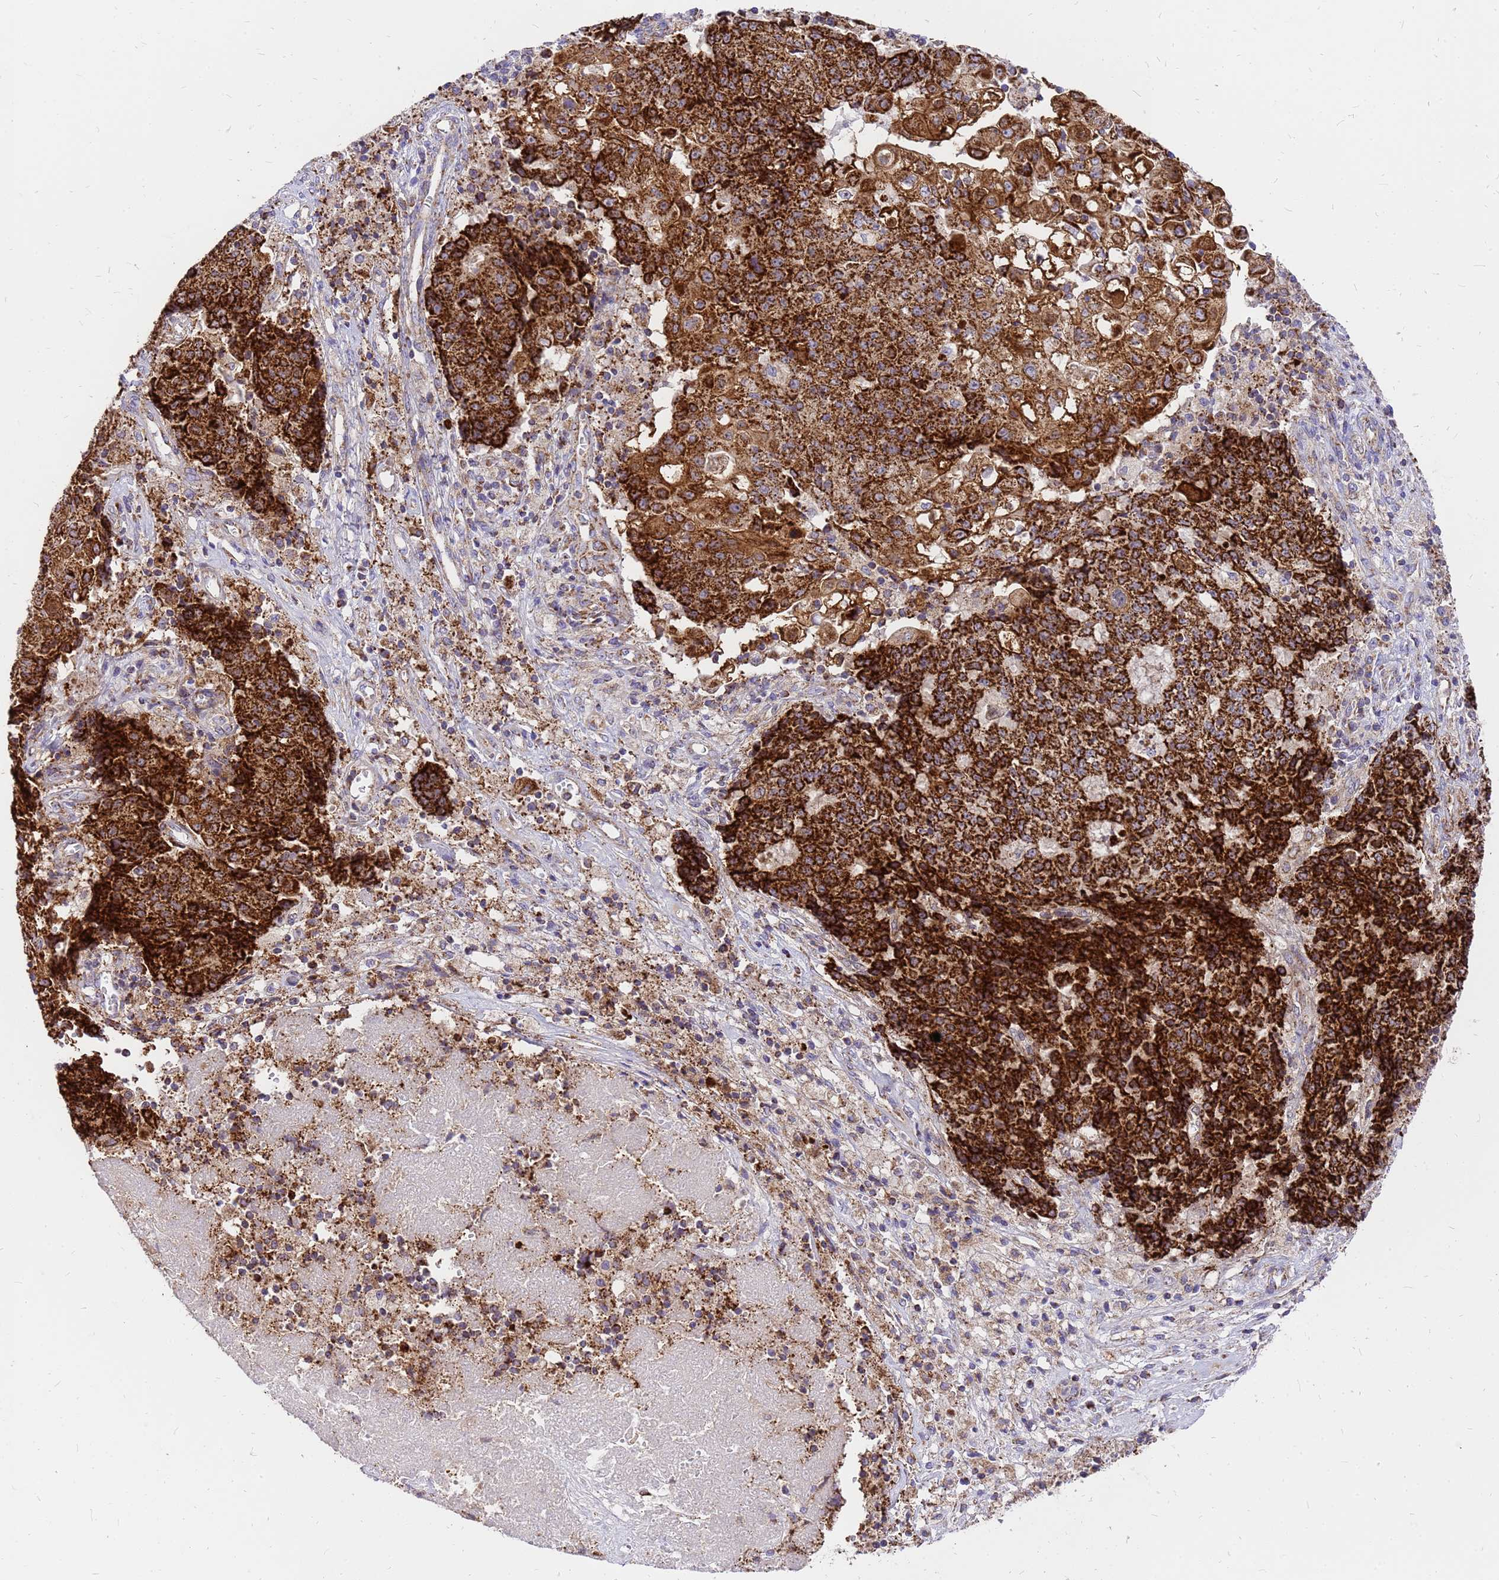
{"staining": {"intensity": "strong", "quantity": ">75%", "location": "cytoplasmic/membranous"}, "tissue": "ovarian cancer", "cell_type": "Tumor cells", "image_type": "cancer", "snomed": [{"axis": "morphology", "description": "Carcinoma, endometroid"}, {"axis": "topography", "description": "Ovary"}], "caption": "This is a photomicrograph of immunohistochemistry staining of endometroid carcinoma (ovarian), which shows strong expression in the cytoplasmic/membranous of tumor cells.", "gene": "MRPS26", "patient": {"sex": "female", "age": 42}}